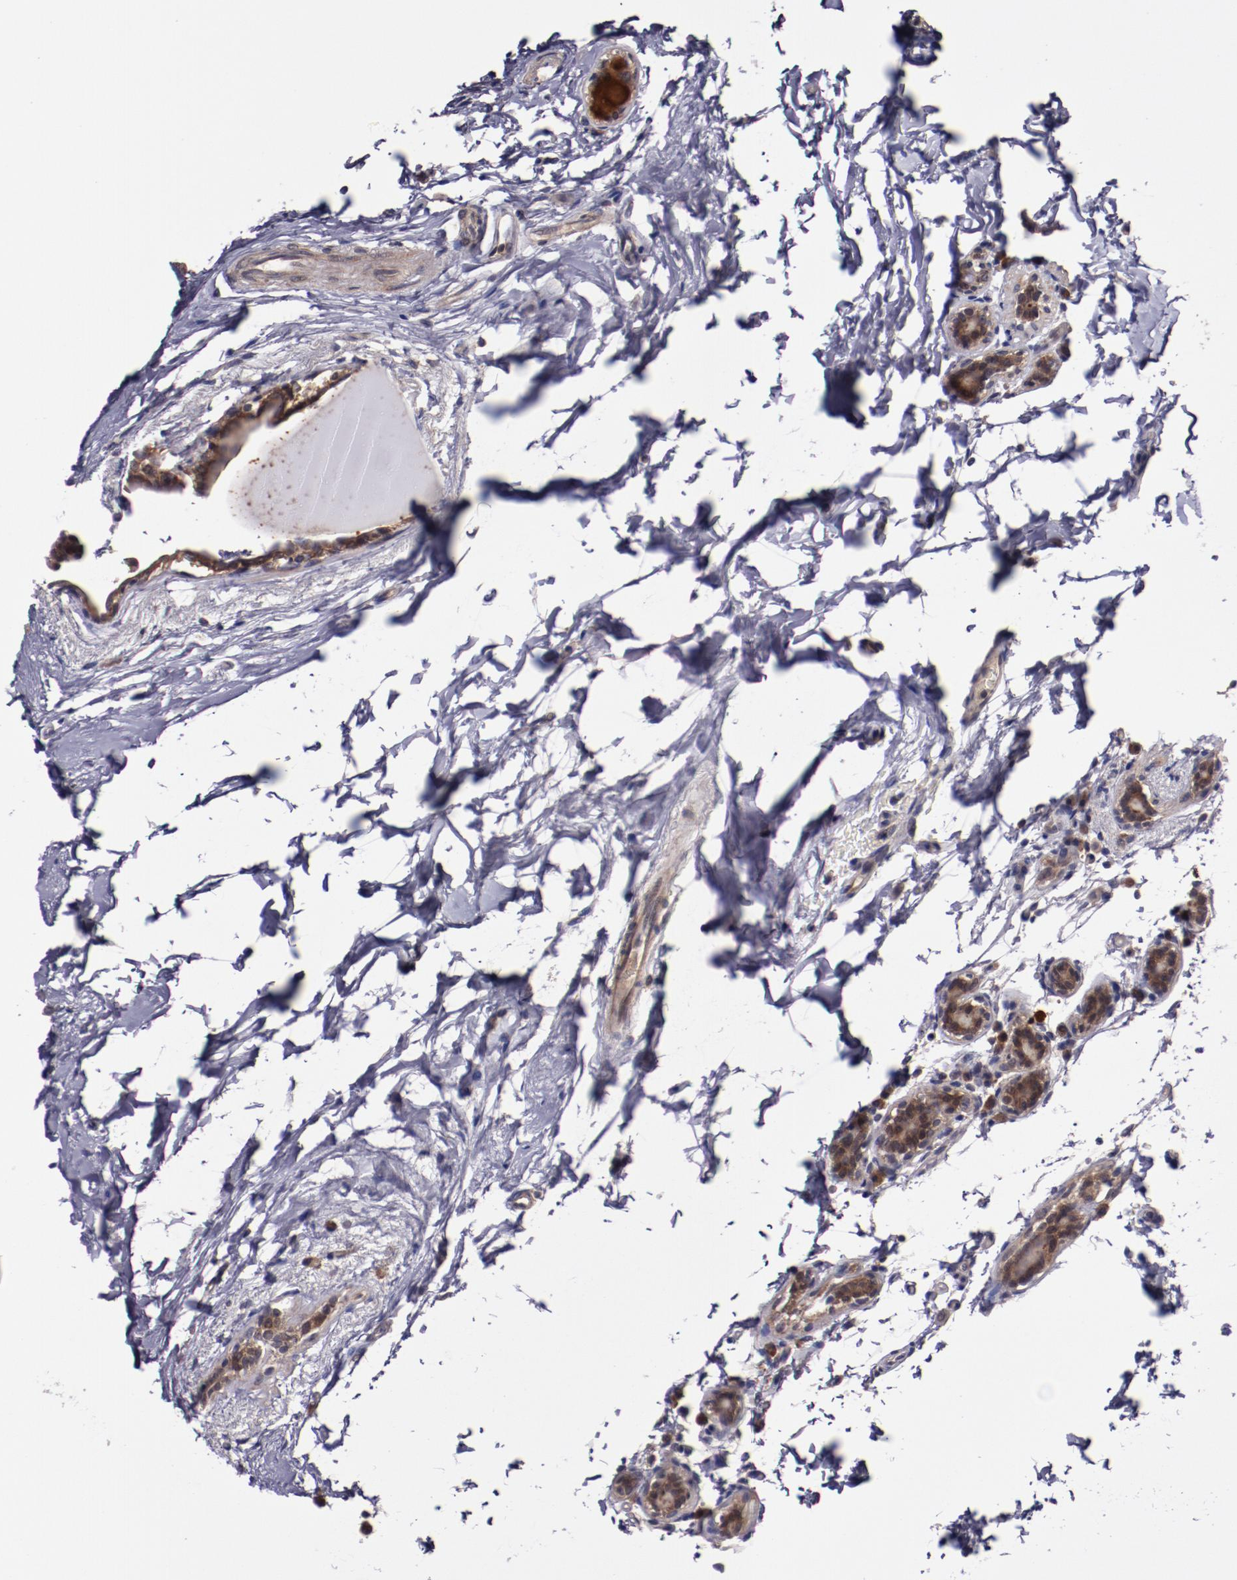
{"staining": {"intensity": "weak", "quantity": ">75%", "location": "cytoplasmic/membranous"}, "tissue": "breast cancer", "cell_type": "Tumor cells", "image_type": "cancer", "snomed": [{"axis": "morphology", "description": "Lobular carcinoma"}, {"axis": "topography", "description": "Breast"}], "caption": "Immunohistochemical staining of human breast cancer displays weak cytoplasmic/membranous protein staining in about >75% of tumor cells. (DAB = brown stain, brightfield microscopy at high magnification).", "gene": "FTSJ1", "patient": {"sex": "female", "age": 55}}